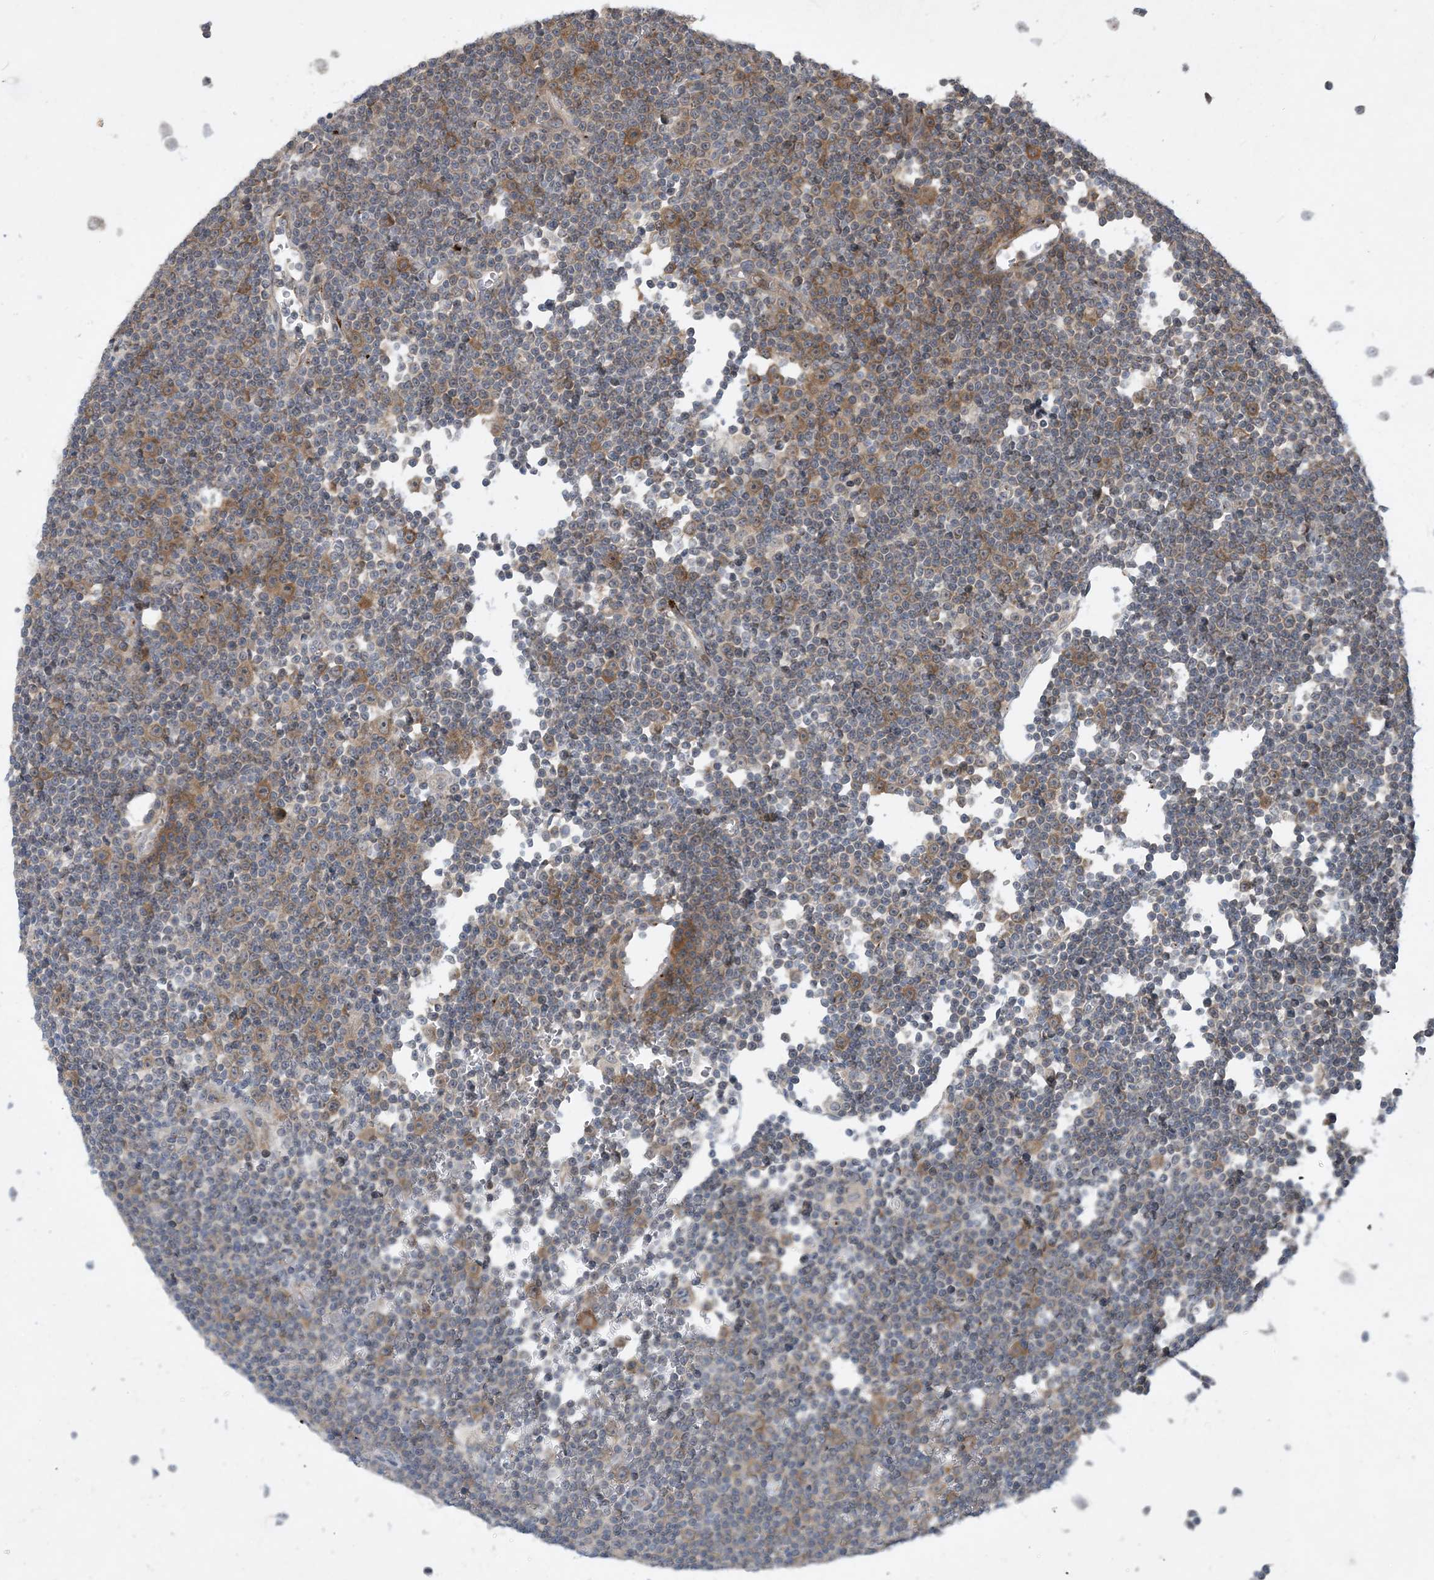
{"staining": {"intensity": "moderate", "quantity": "<25%", "location": "cytoplasmic/membranous"}, "tissue": "lymphoma", "cell_type": "Tumor cells", "image_type": "cancer", "snomed": [{"axis": "morphology", "description": "Malignant lymphoma, non-Hodgkin's type, Low grade"}, {"axis": "topography", "description": "Lymph node"}], "caption": "Approximately <25% of tumor cells in malignant lymphoma, non-Hodgkin's type (low-grade) reveal moderate cytoplasmic/membranous protein expression as visualized by brown immunohistochemical staining.", "gene": "TINAG", "patient": {"sex": "female", "age": 67}}